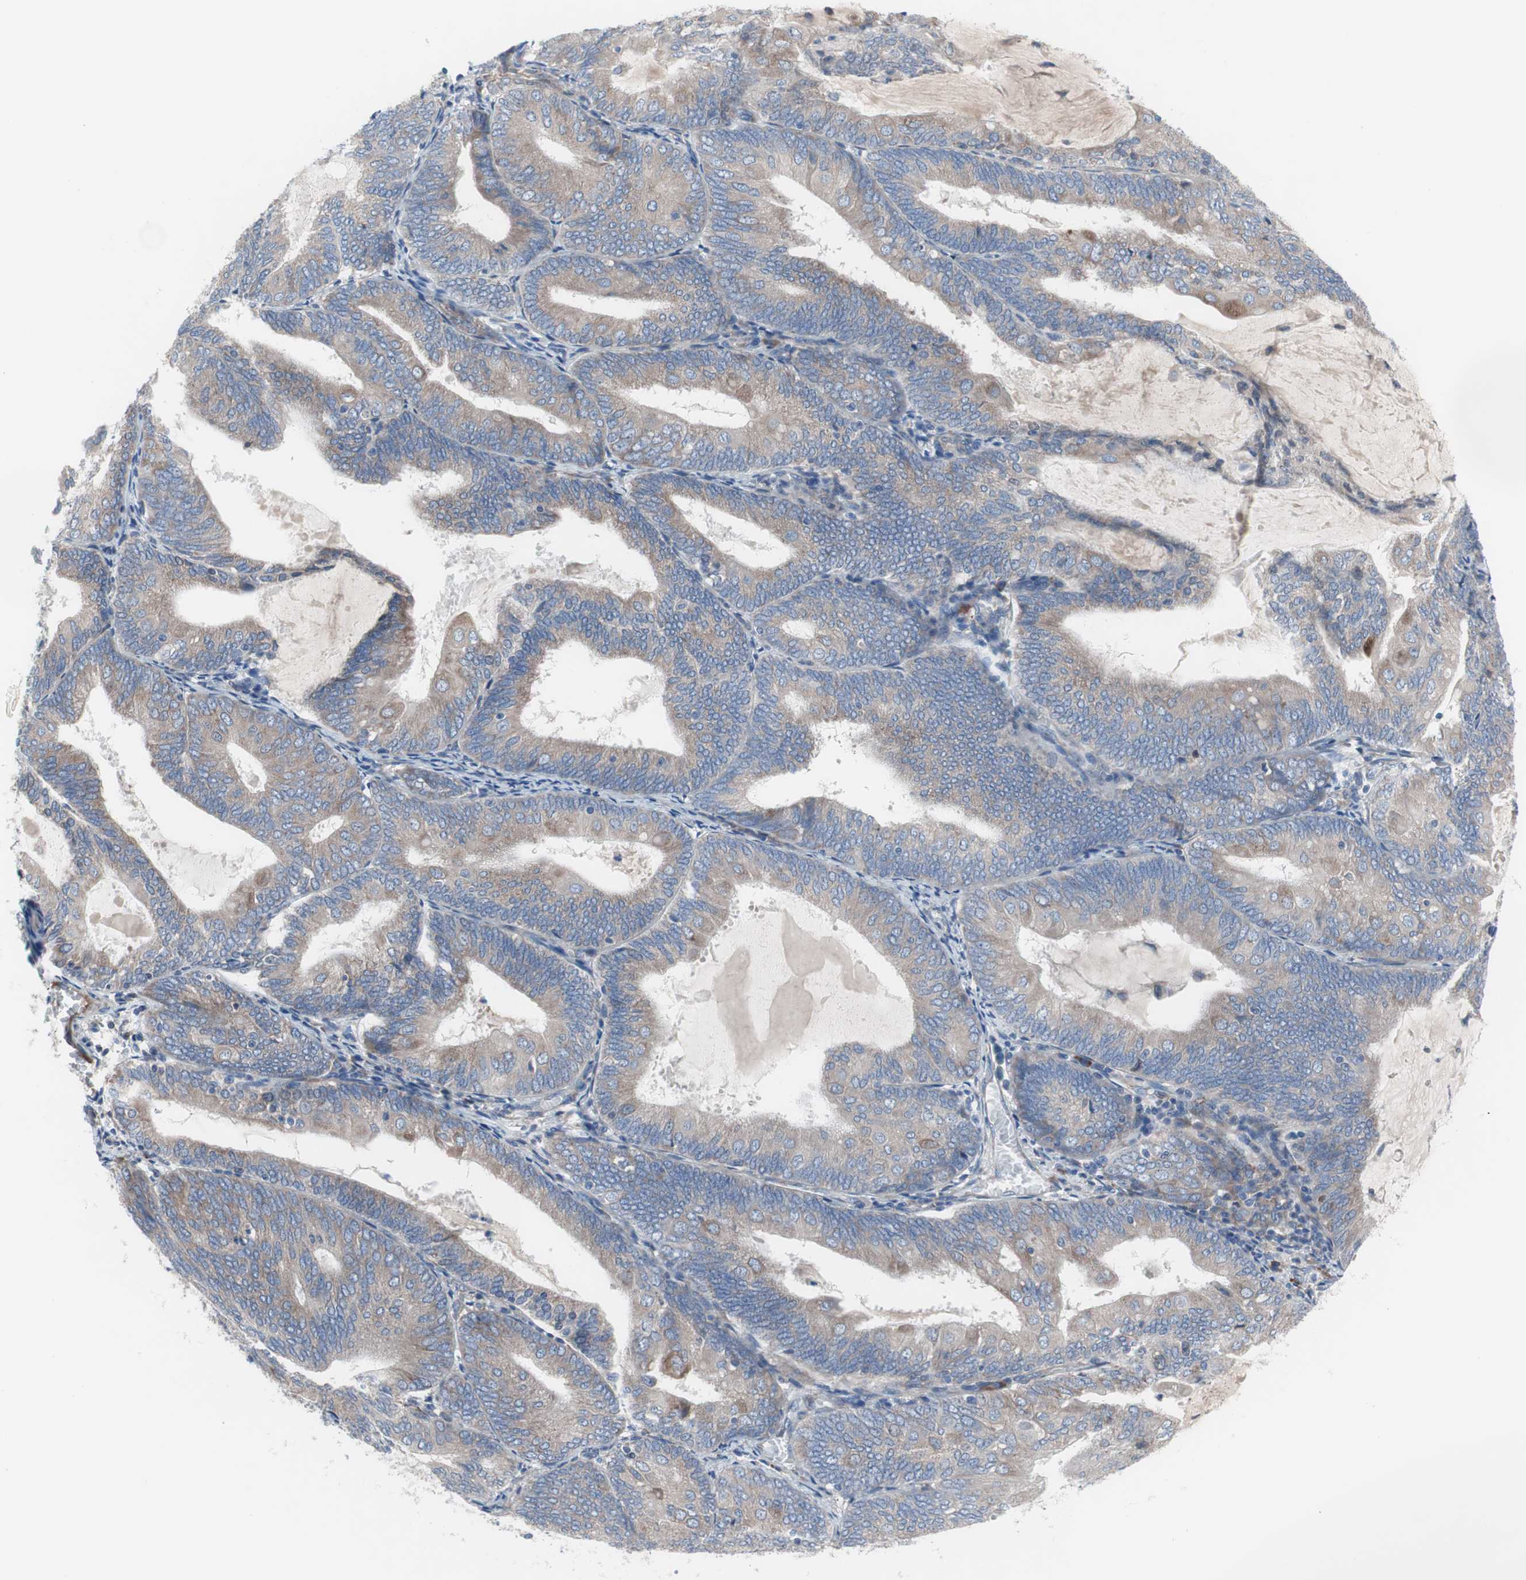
{"staining": {"intensity": "weak", "quantity": ">75%", "location": "none"}, "tissue": "endometrial cancer", "cell_type": "Tumor cells", "image_type": "cancer", "snomed": [{"axis": "morphology", "description": "Adenocarcinoma, NOS"}, {"axis": "topography", "description": "Endometrium"}], "caption": "Immunohistochemistry (IHC) of human adenocarcinoma (endometrial) exhibits low levels of weak None positivity in approximately >75% of tumor cells.", "gene": "KANSL1", "patient": {"sex": "female", "age": 81}}